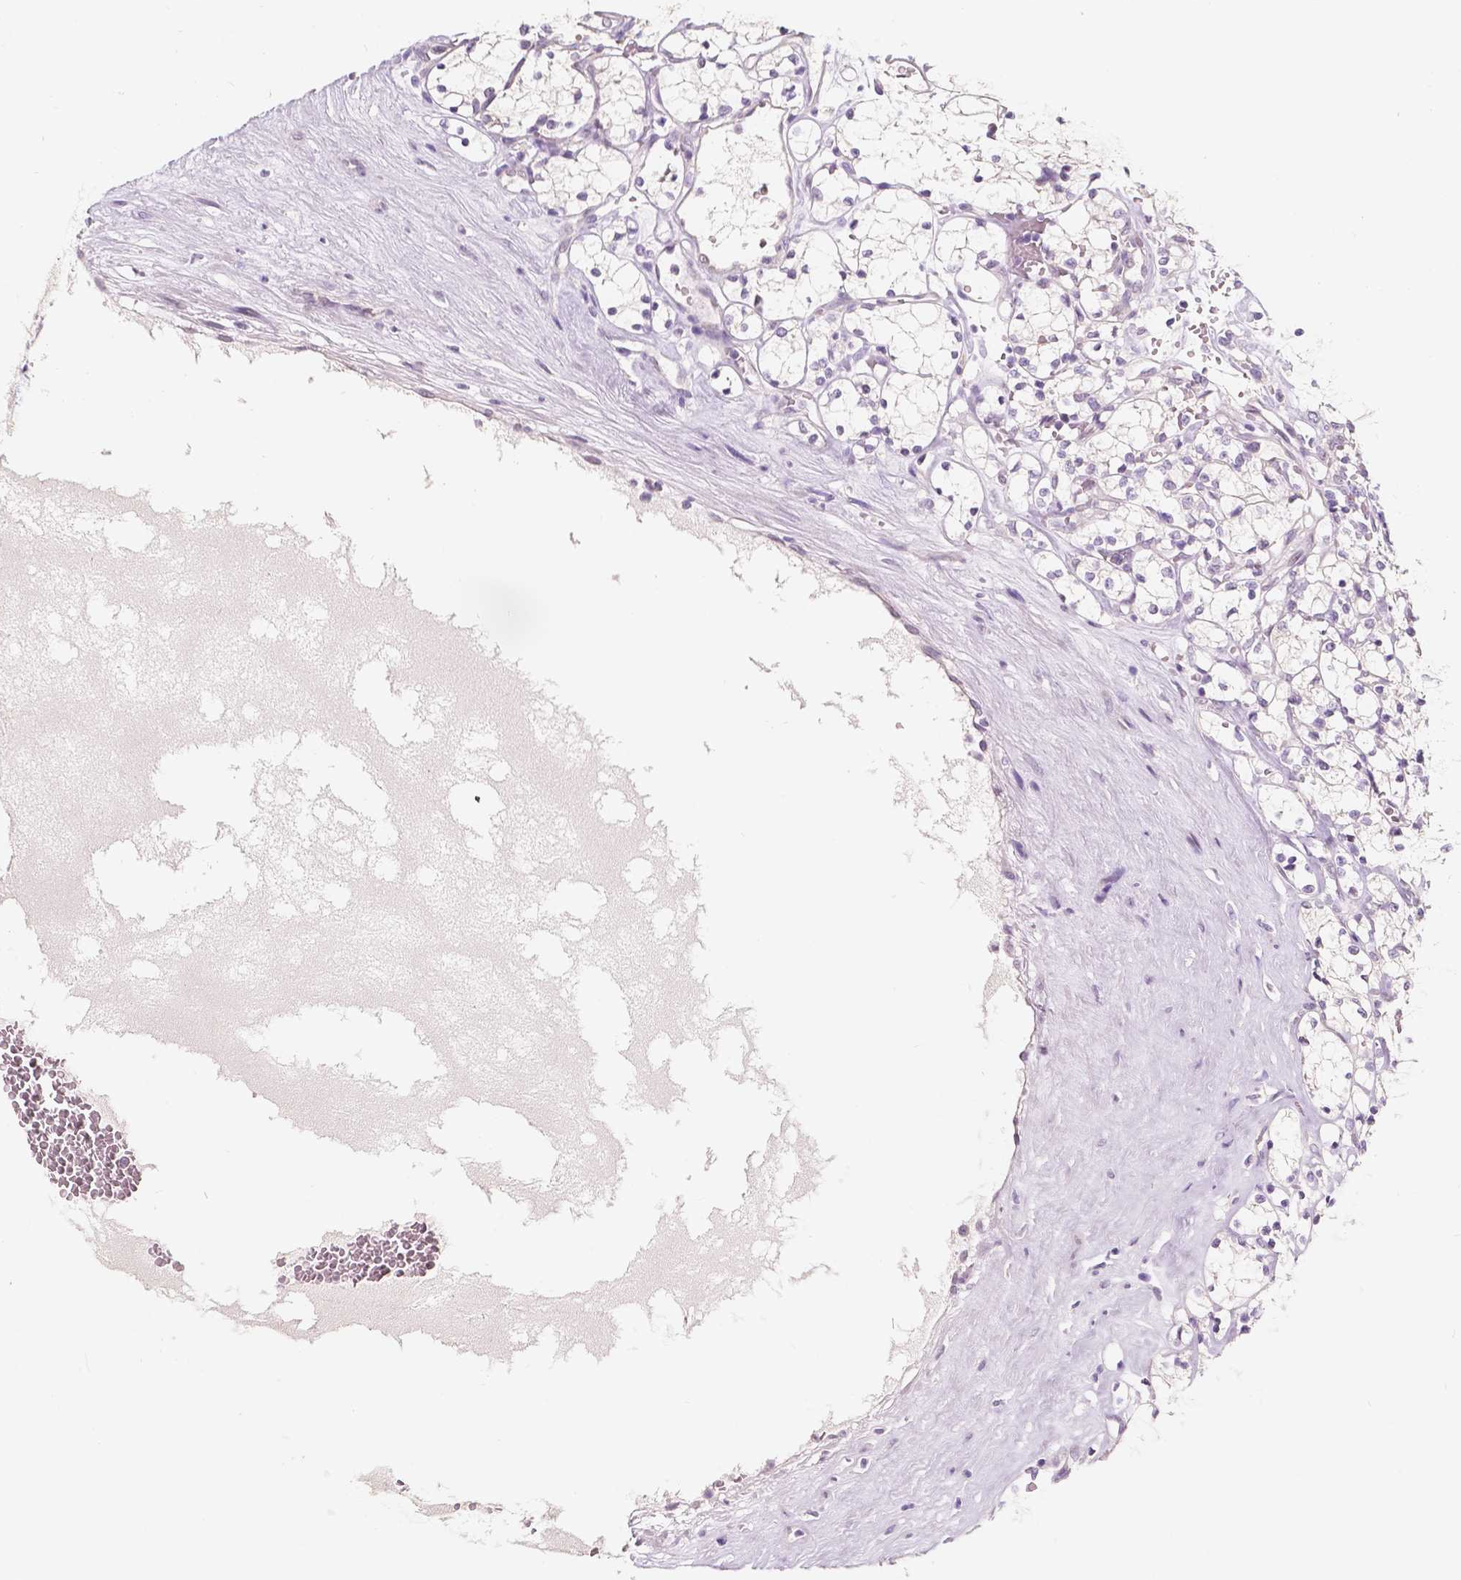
{"staining": {"intensity": "negative", "quantity": "none", "location": "none"}, "tissue": "renal cancer", "cell_type": "Tumor cells", "image_type": "cancer", "snomed": [{"axis": "morphology", "description": "Adenocarcinoma, NOS"}, {"axis": "topography", "description": "Kidney"}], "caption": "Tumor cells are negative for brown protein staining in renal cancer.", "gene": "TAL1", "patient": {"sex": "female", "age": 69}}